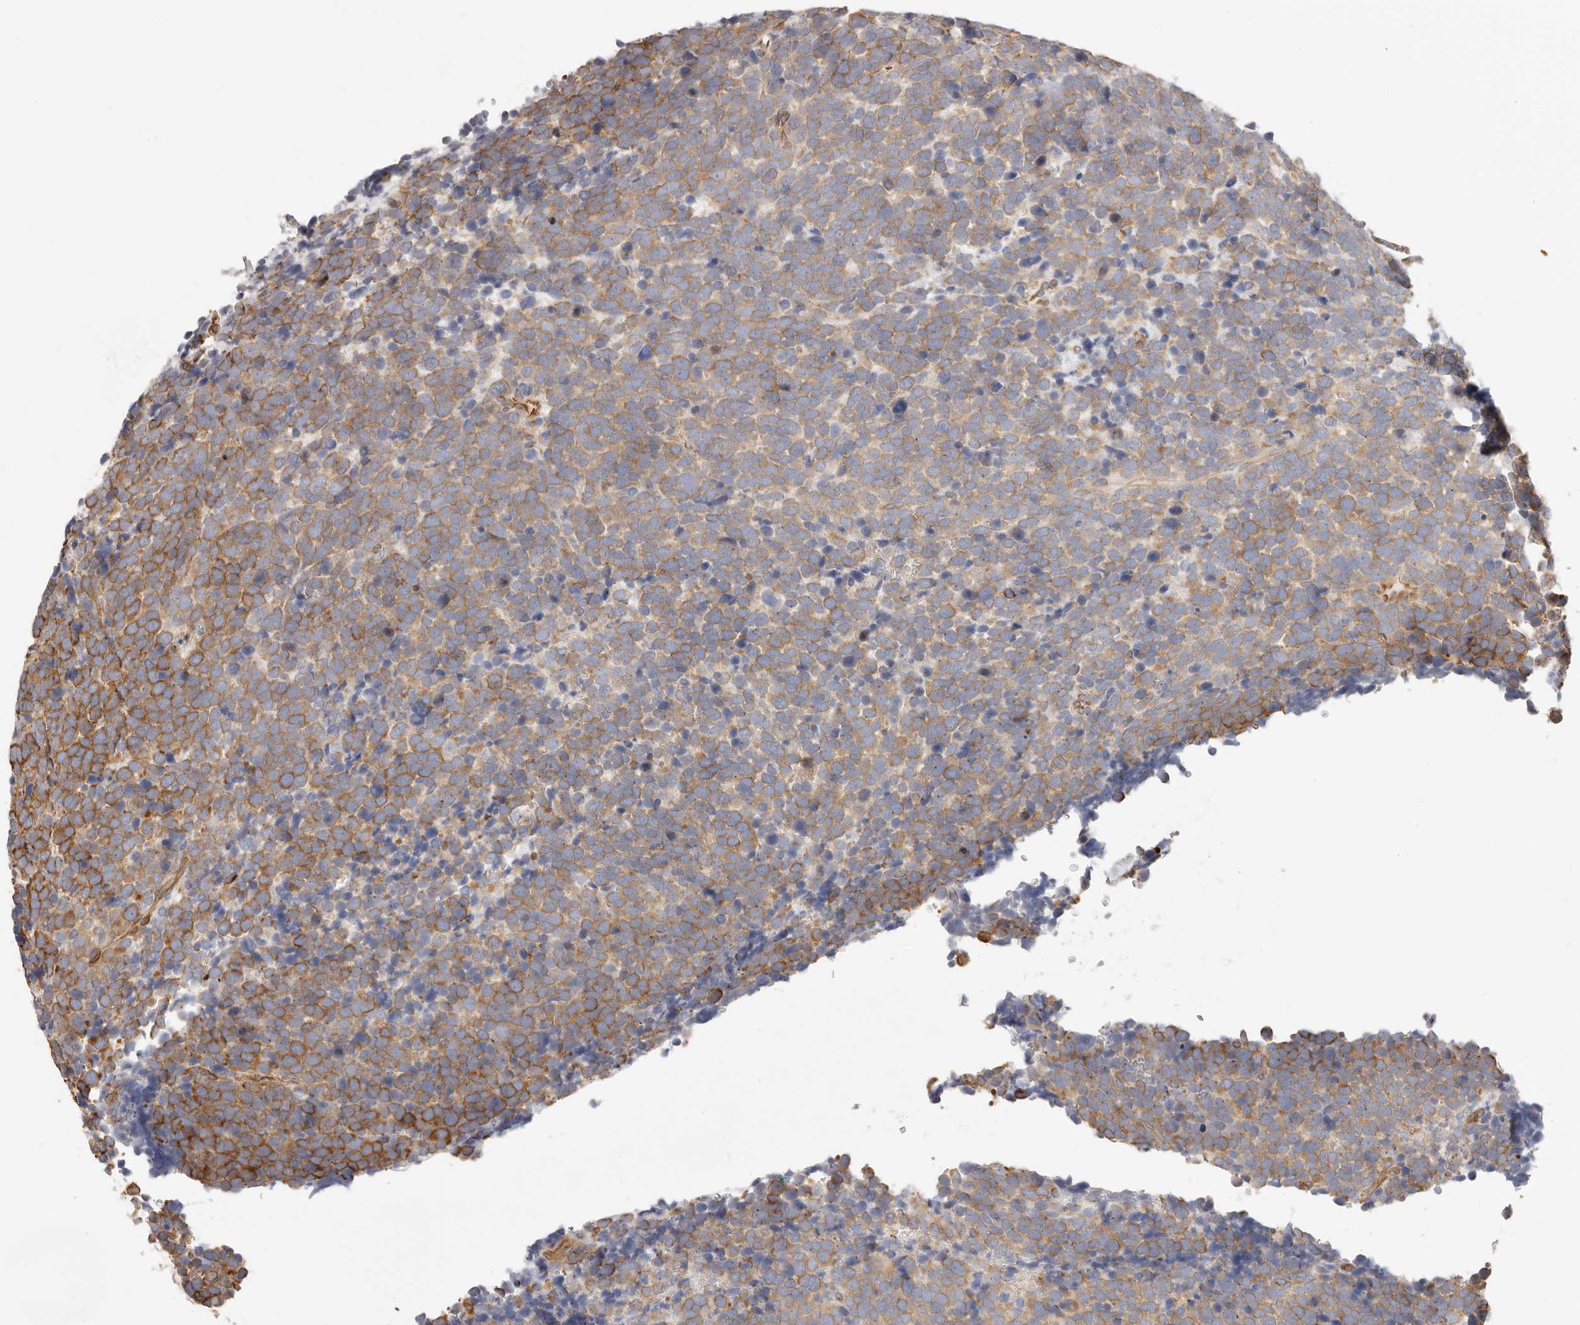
{"staining": {"intensity": "moderate", "quantity": ">75%", "location": "cytoplasmic/membranous"}, "tissue": "urothelial cancer", "cell_type": "Tumor cells", "image_type": "cancer", "snomed": [{"axis": "morphology", "description": "Urothelial carcinoma, High grade"}, {"axis": "topography", "description": "Urinary bladder"}], "caption": "DAB immunohistochemical staining of human urothelial cancer exhibits moderate cytoplasmic/membranous protein positivity in approximately >75% of tumor cells.", "gene": "DTNBP1", "patient": {"sex": "female", "age": 82}}